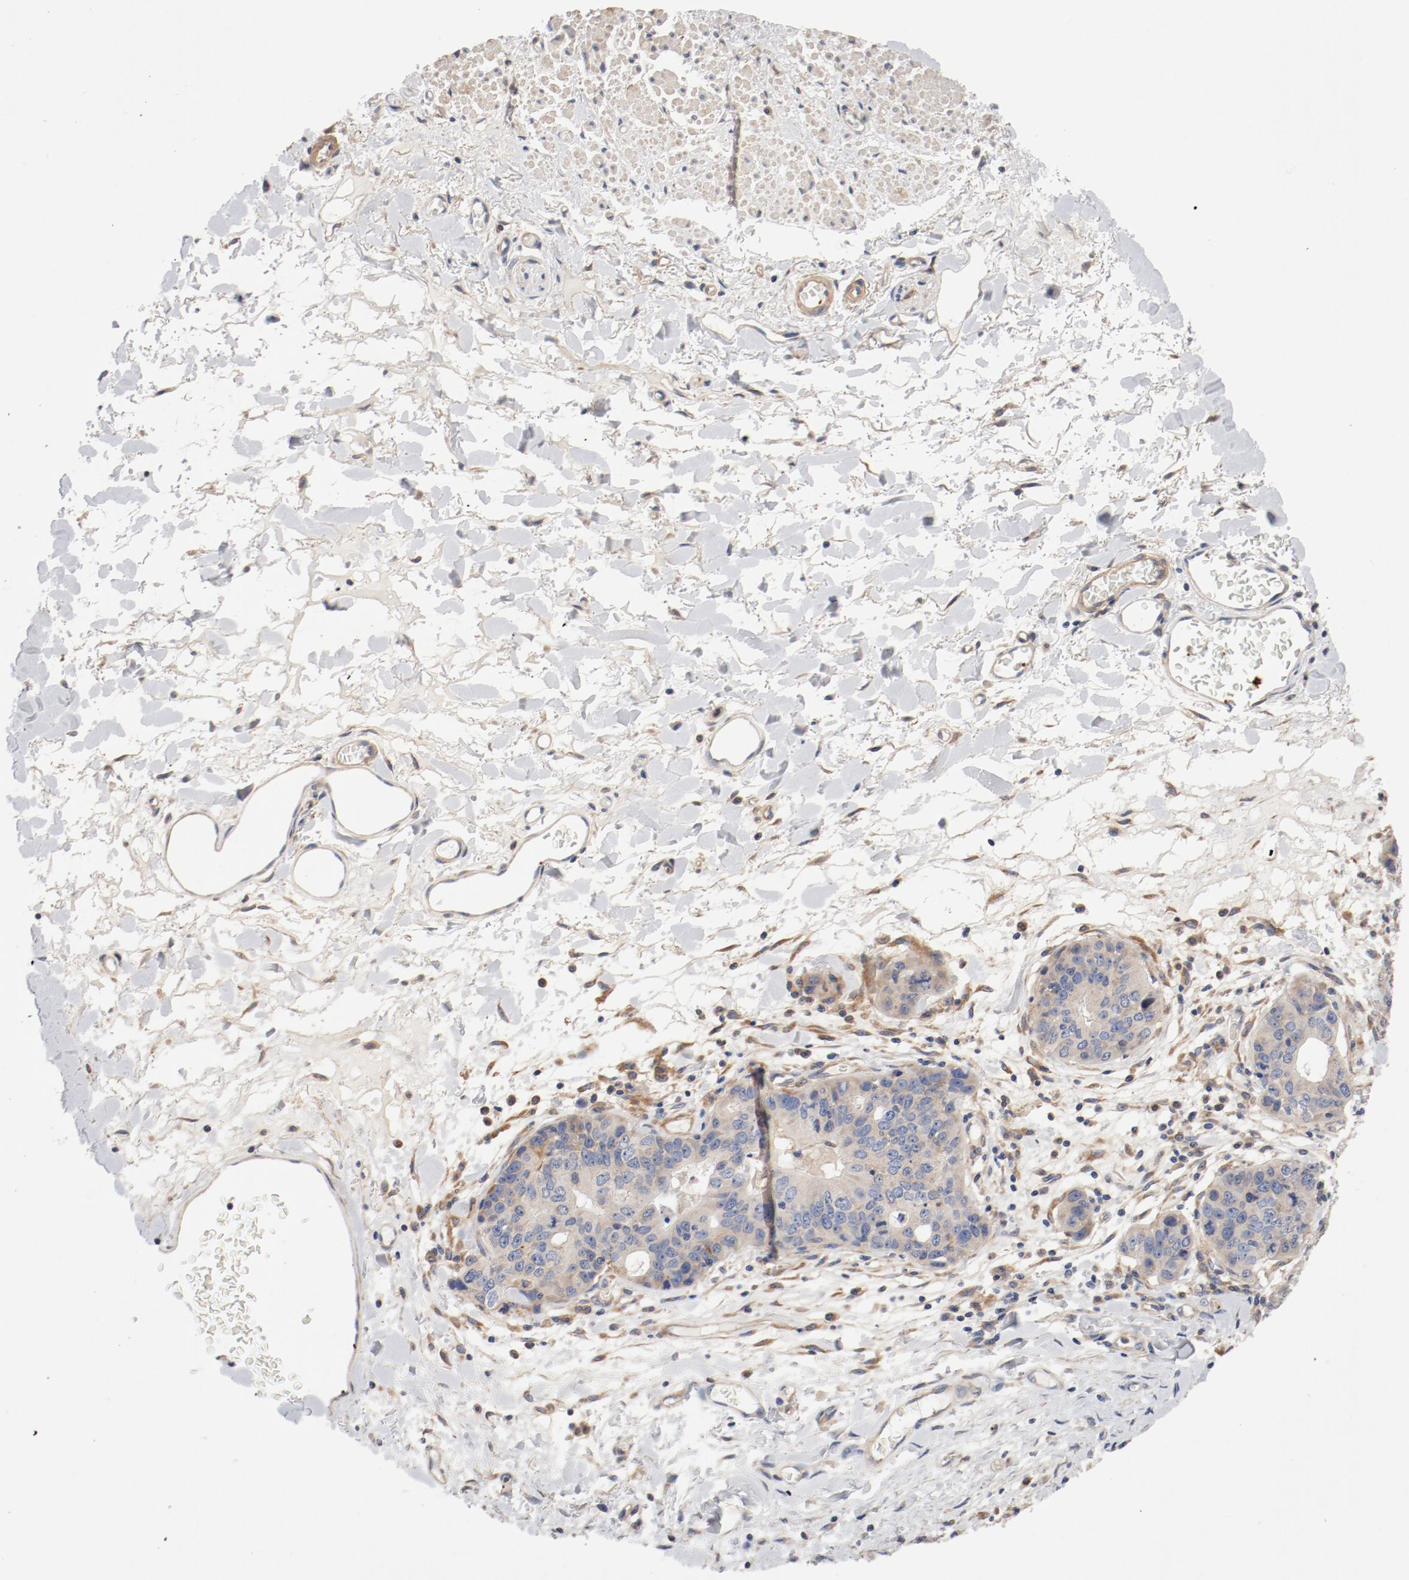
{"staining": {"intensity": "negative", "quantity": "none", "location": "none"}, "tissue": "stomach cancer", "cell_type": "Tumor cells", "image_type": "cancer", "snomed": [{"axis": "morphology", "description": "Adenocarcinoma, NOS"}, {"axis": "topography", "description": "Esophagus"}, {"axis": "topography", "description": "Stomach"}], "caption": "Immunohistochemistry photomicrograph of human stomach cancer (adenocarcinoma) stained for a protein (brown), which exhibits no staining in tumor cells. (Brightfield microscopy of DAB (3,3'-diaminobenzidine) IHC at high magnification).", "gene": "ILK", "patient": {"sex": "male", "age": 74}}